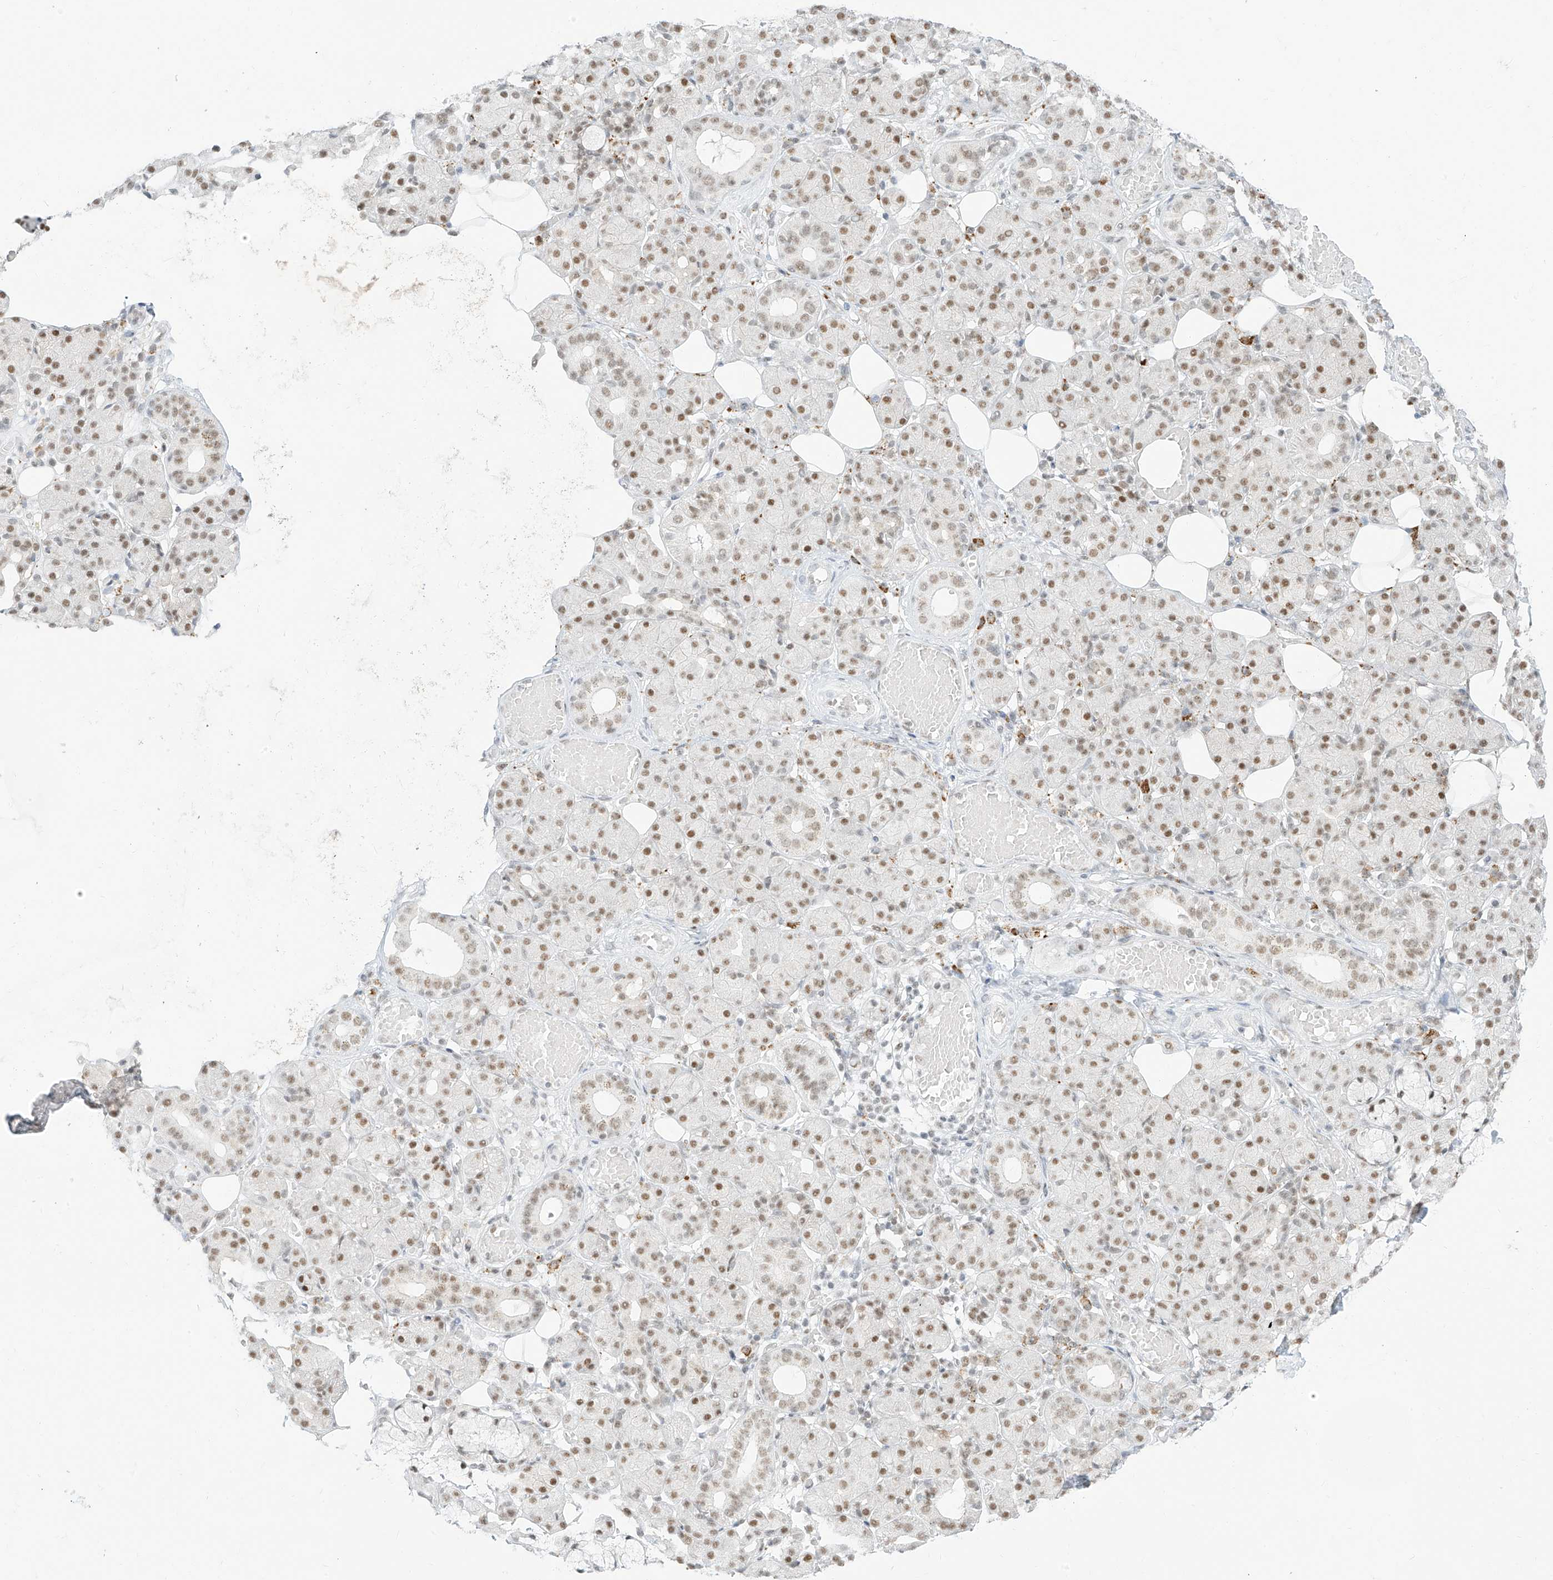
{"staining": {"intensity": "moderate", "quantity": "25%-75%", "location": "nuclear"}, "tissue": "salivary gland", "cell_type": "Glandular cells", "image_type": "normal", "snomed": [{"axis": "morphology", "description": "Normal tissue, NOS"}, {"axis": "topography", "description": "Salivary gland"}], "caption": "Moderate nuclear protein positivity is appreciated in approximately 25%-75% of glandular cells in salivary gland. The staining was performed using DAB (3,3'-diaminobenzidine) to visualize the protein expression in brown, while the nuclei were stained in blue with hematoxylin (Magnification: 20x).", "gene": "SUPT5H", "patient": {"sex": "male", "age": 63}}